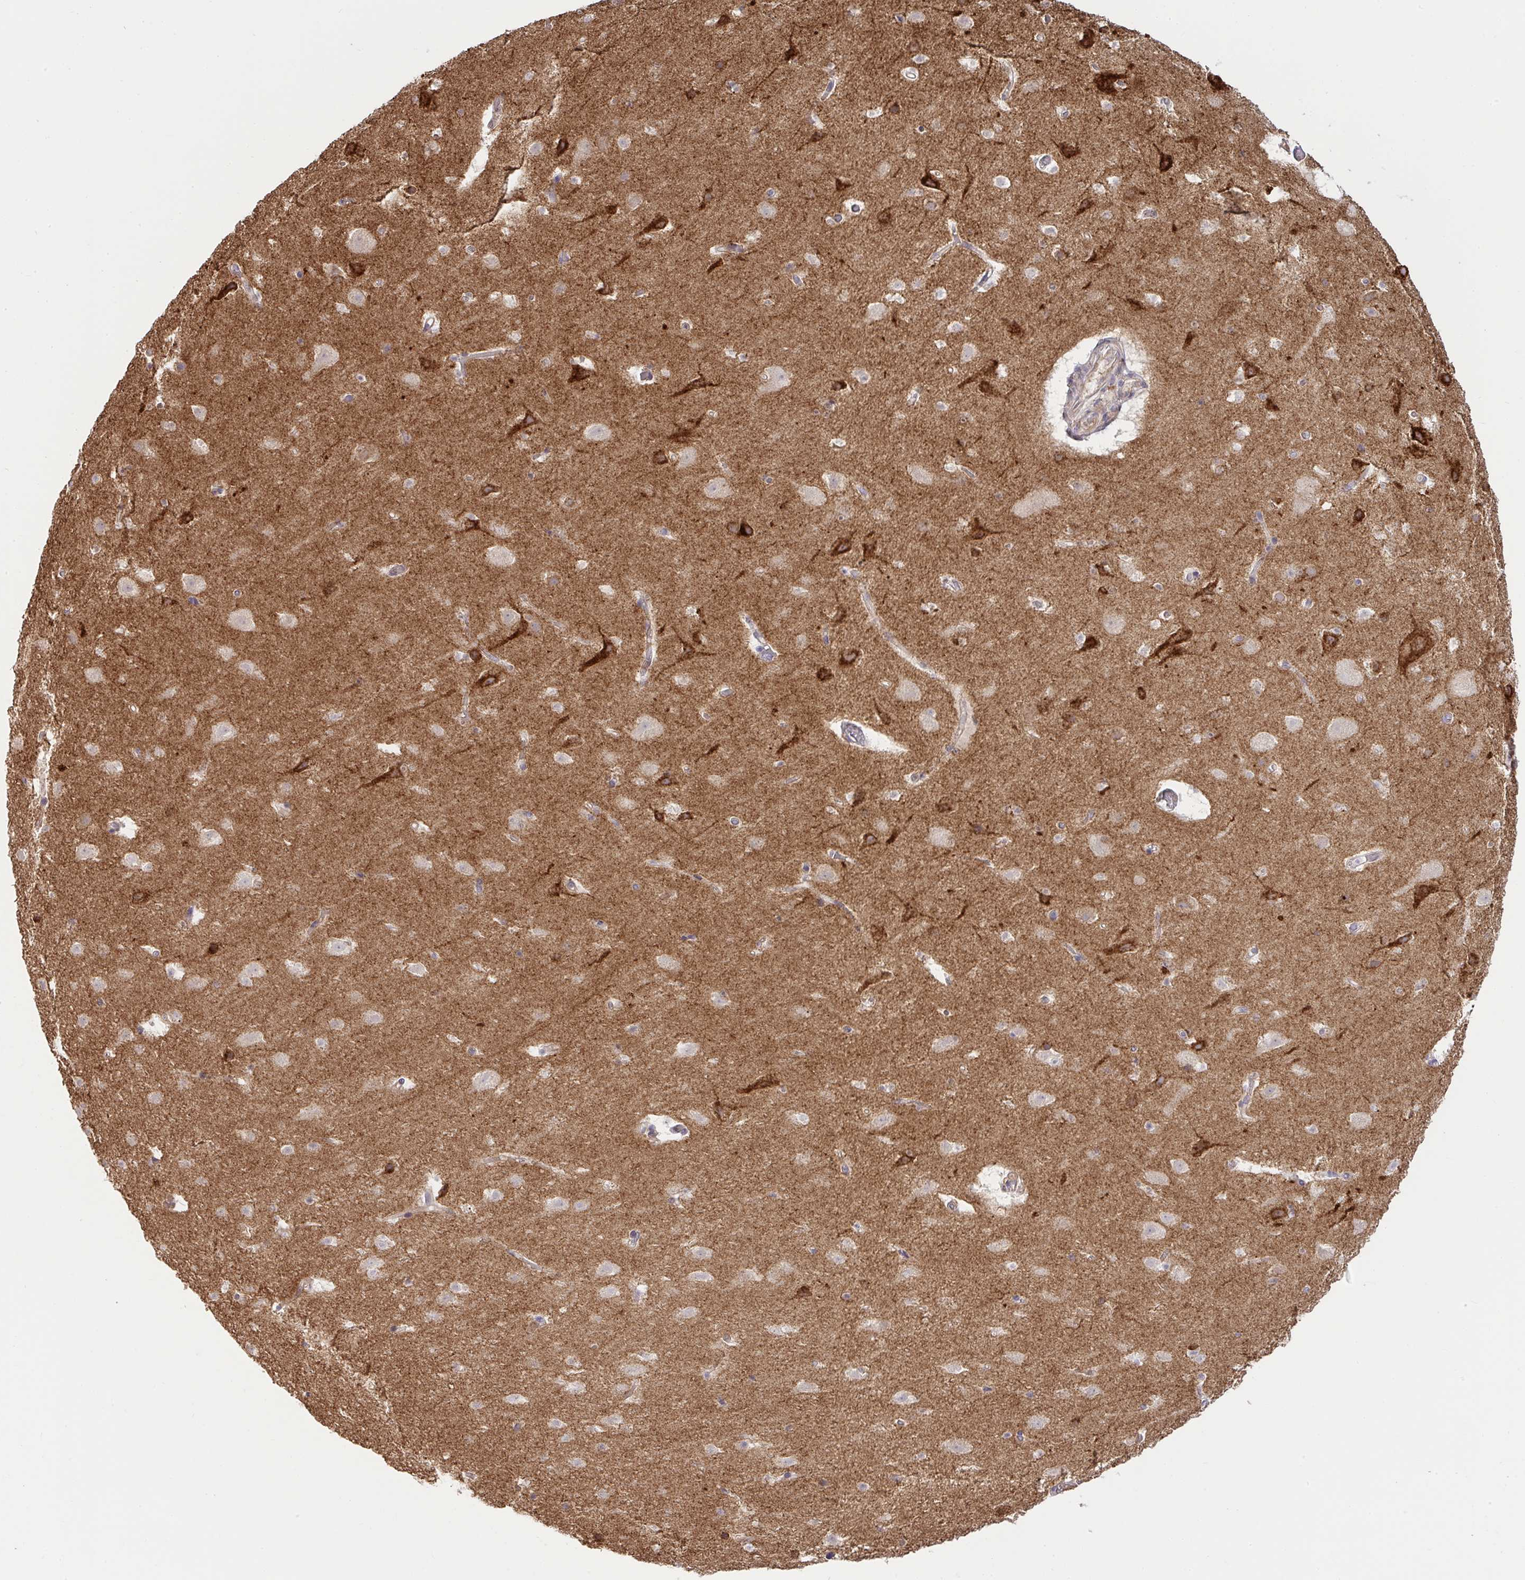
{"staining": {"intensity": "negative", "quantity": "none", "location": "none"}, "tissue": "cerebral cortex", "cell_type": "Endothelial cells", "image_type": "normal", "snomed": [{"axis": "morphology", "description": "Normal tissue, NOS"}, {"axis": "topography", "description": "Cerebral cortex"}], "caption": "High magnification brightfield microscopy of benign cerebral cortex stained with DAB (brown) and counterstained with hematoxylin (blue): endothelial cells show no significant staining.", "gene": "SLC9A6", "patient": {"sex": "female", "age": 42}}